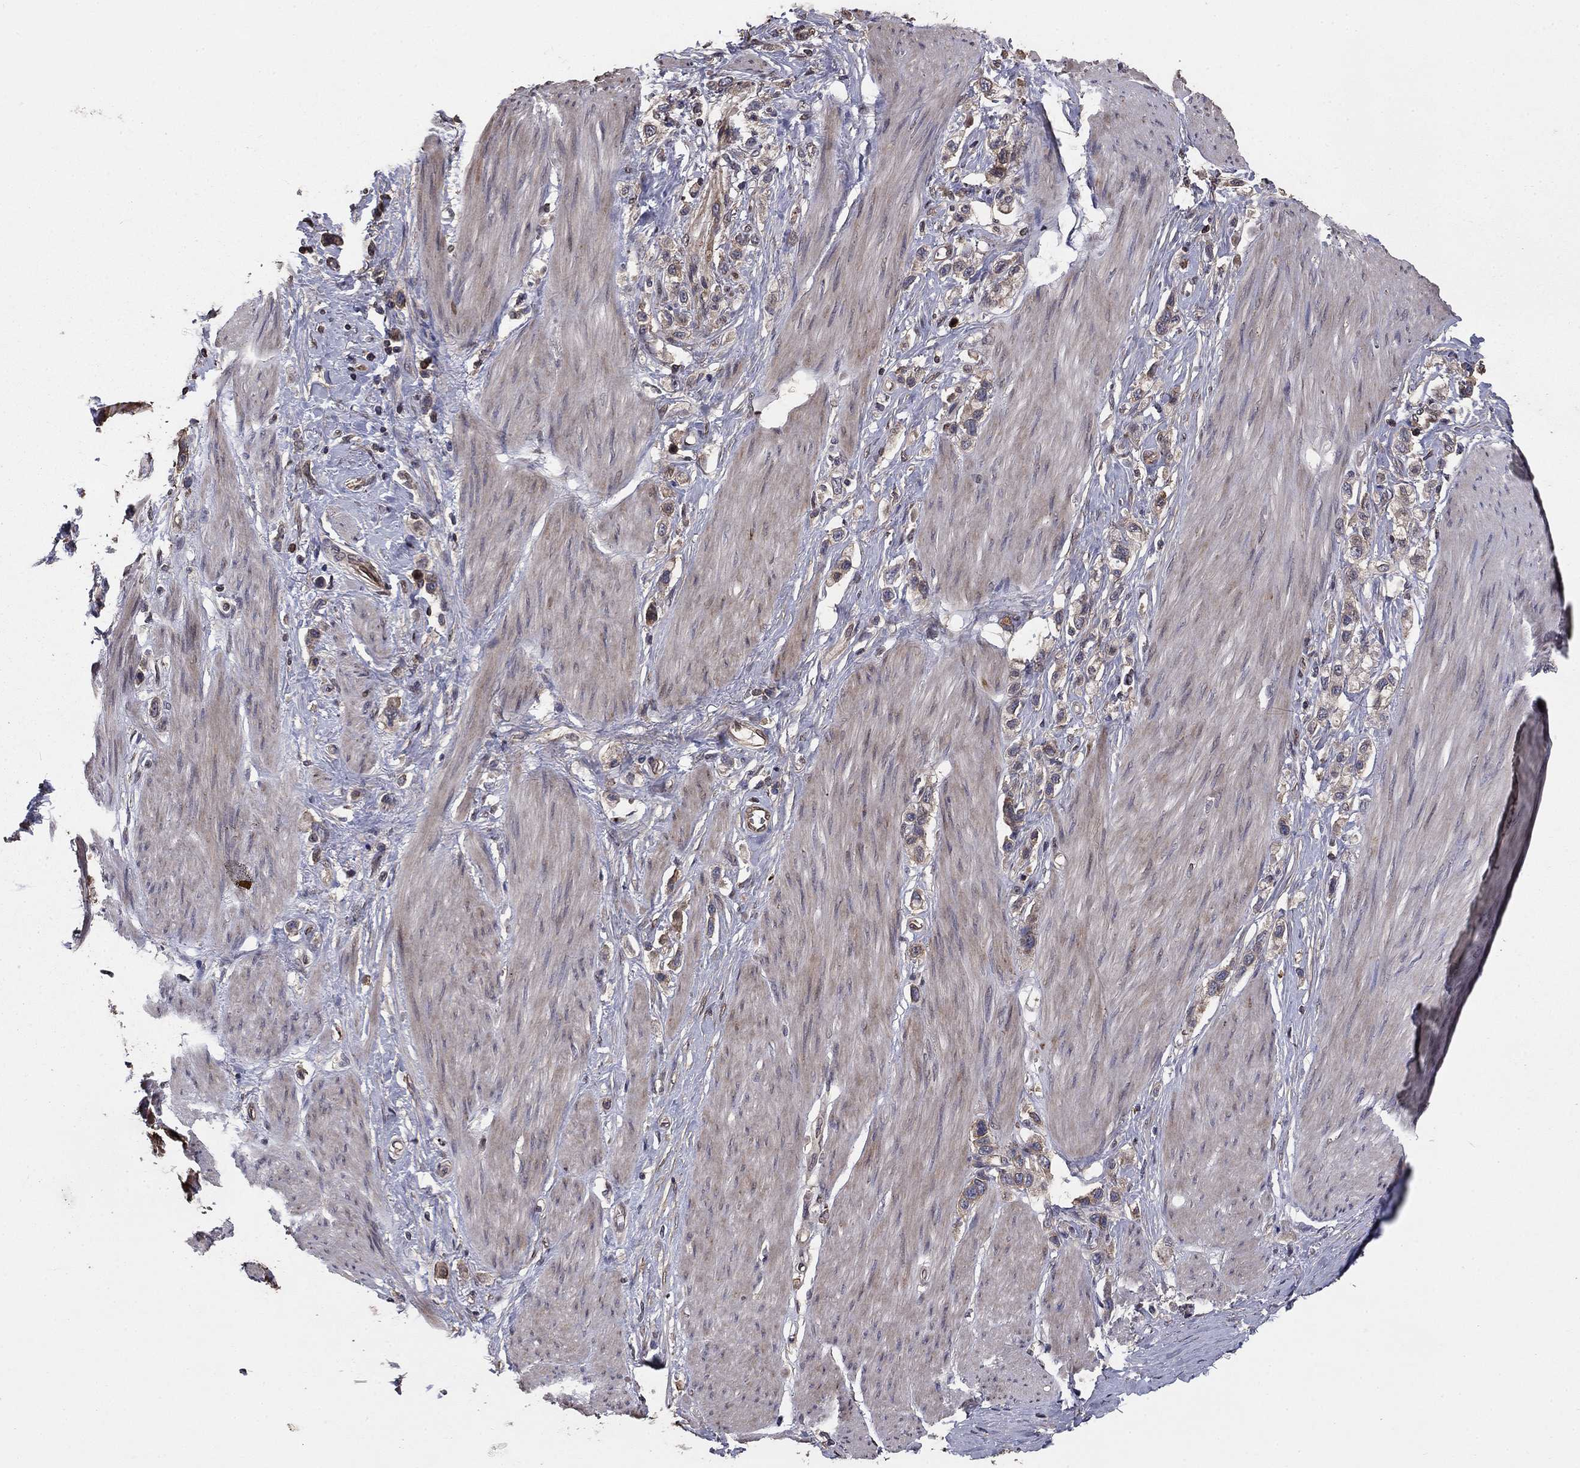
{"staining": {"intensity": "negative", "quantity": "none", "location": "none"}, "tissue": "stomach cancer", "cell_type": "Tumor cells", "image_type": "cancer", "snomed": [{"axis": "morphology", "description": "Normal tissue, NOS"}, {"axis": "morphology", "description": "Adenocarcinoma, NOS"}, {"axis": "morphology", "description": "Adenocarcinoma, High grade"}, {"axis": "topography", "description": "Stomach, upper"}, {"axis": "topography", "description": "Stomach"}], "caption": "A high-resolution image shows IHC staining of stomach cancer, which displays no significant positivity in tumor cells.", "gene": "GYG1", "patient": {"sex": "female", "age": 65}}